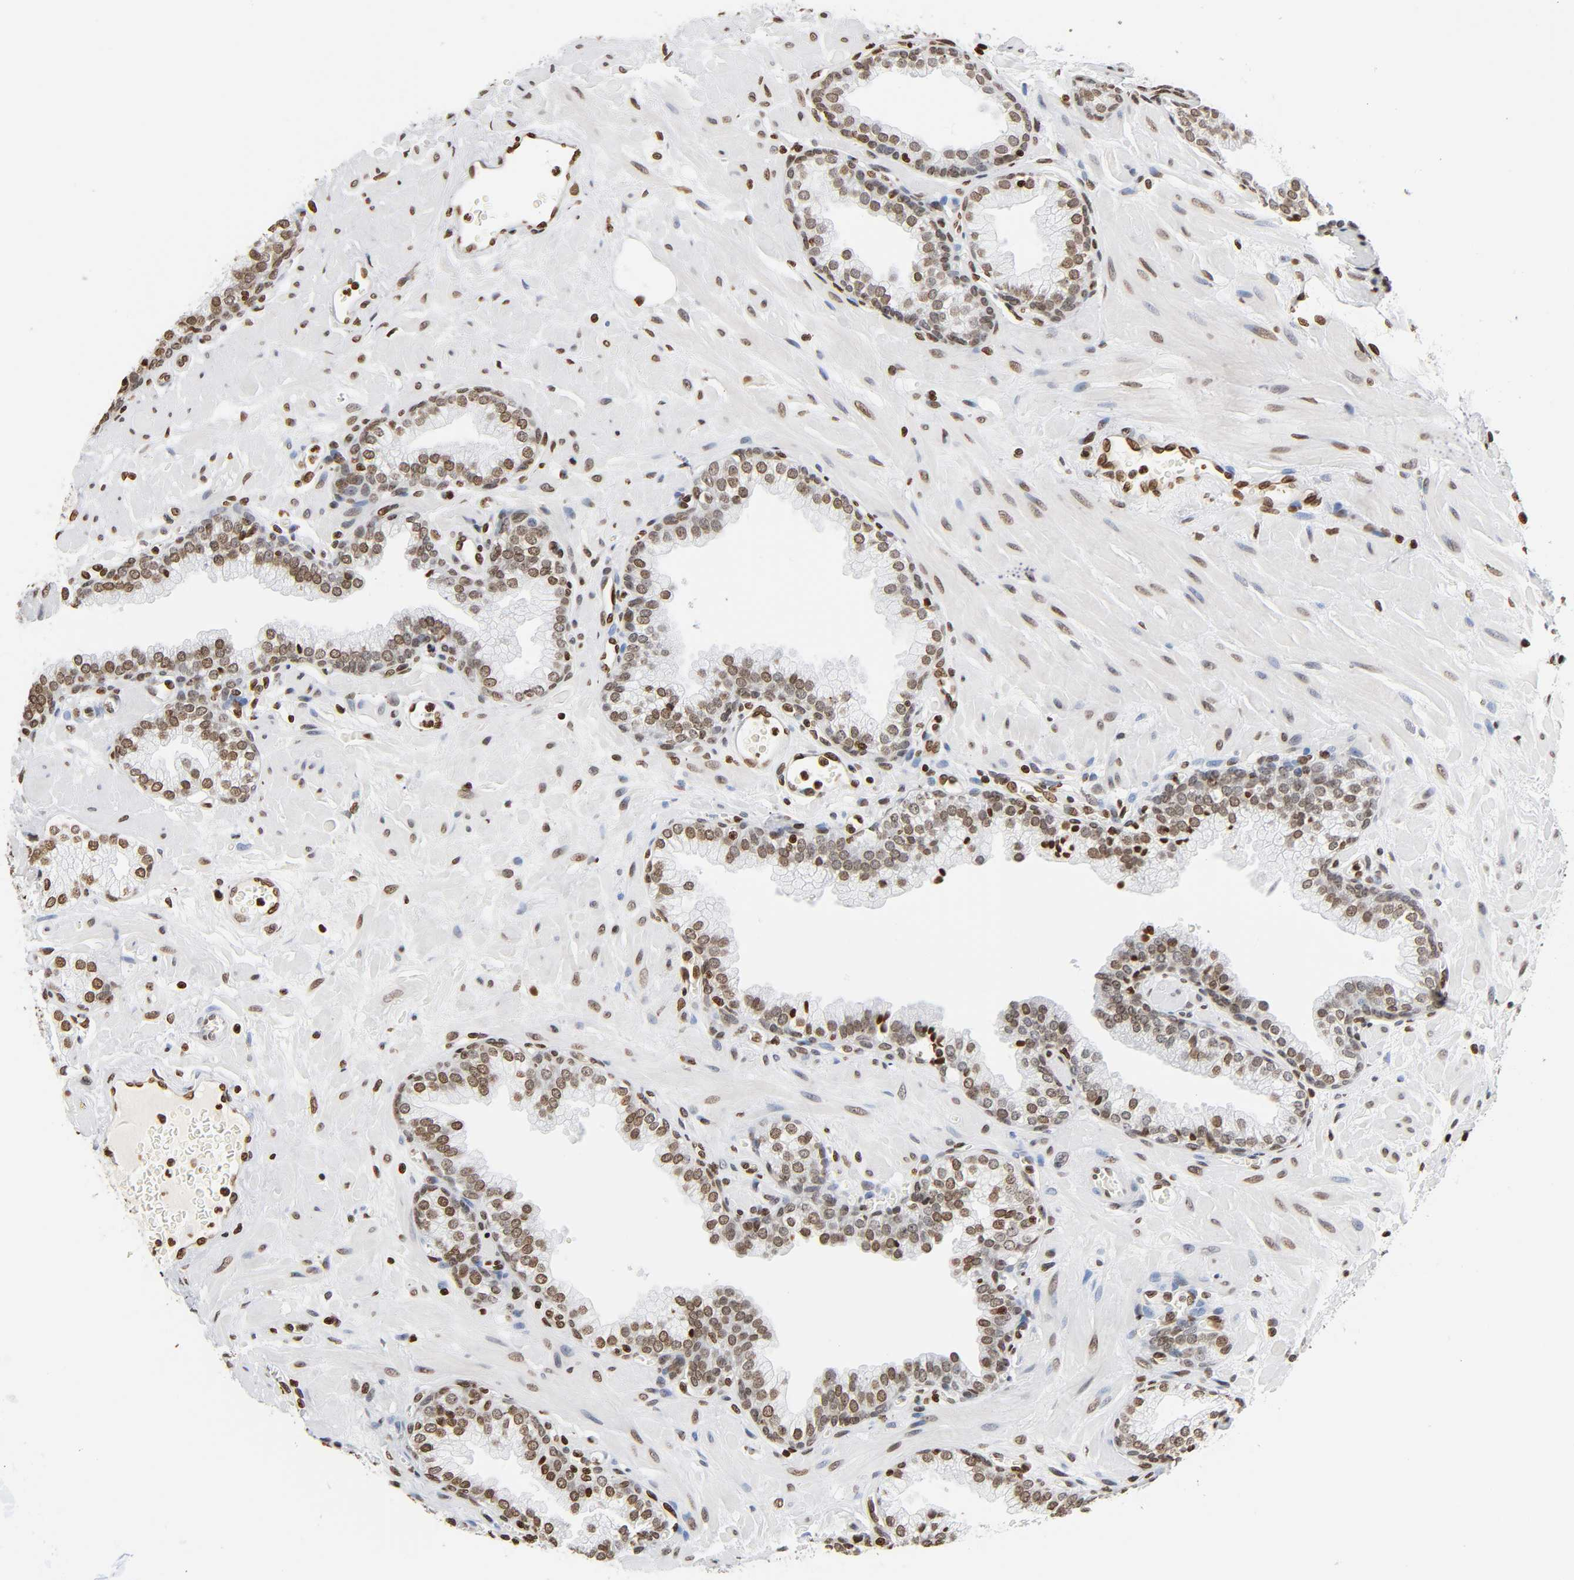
{"staining": {"intensity": "moderate", "quantity": ">75%", "location": "nuclear"}, "tissue": "prostate", "cell_type": "Glandular cells", "image_type": "normal", "snomed": [{"axis": "morphology", "description": "Normal tissue, NOS"}, {"axis": "topography", "description": "Prostate"}], "caption": "IHC of benign prostate exhibits medium levels of moderate nuclear positivity in approximately >75% of glandular cells. (brown staining indicates protein expression, while blue staining denotes nuclei).", "gene": "HOXA6", "patient": {"sex": "male", "age": 60}}